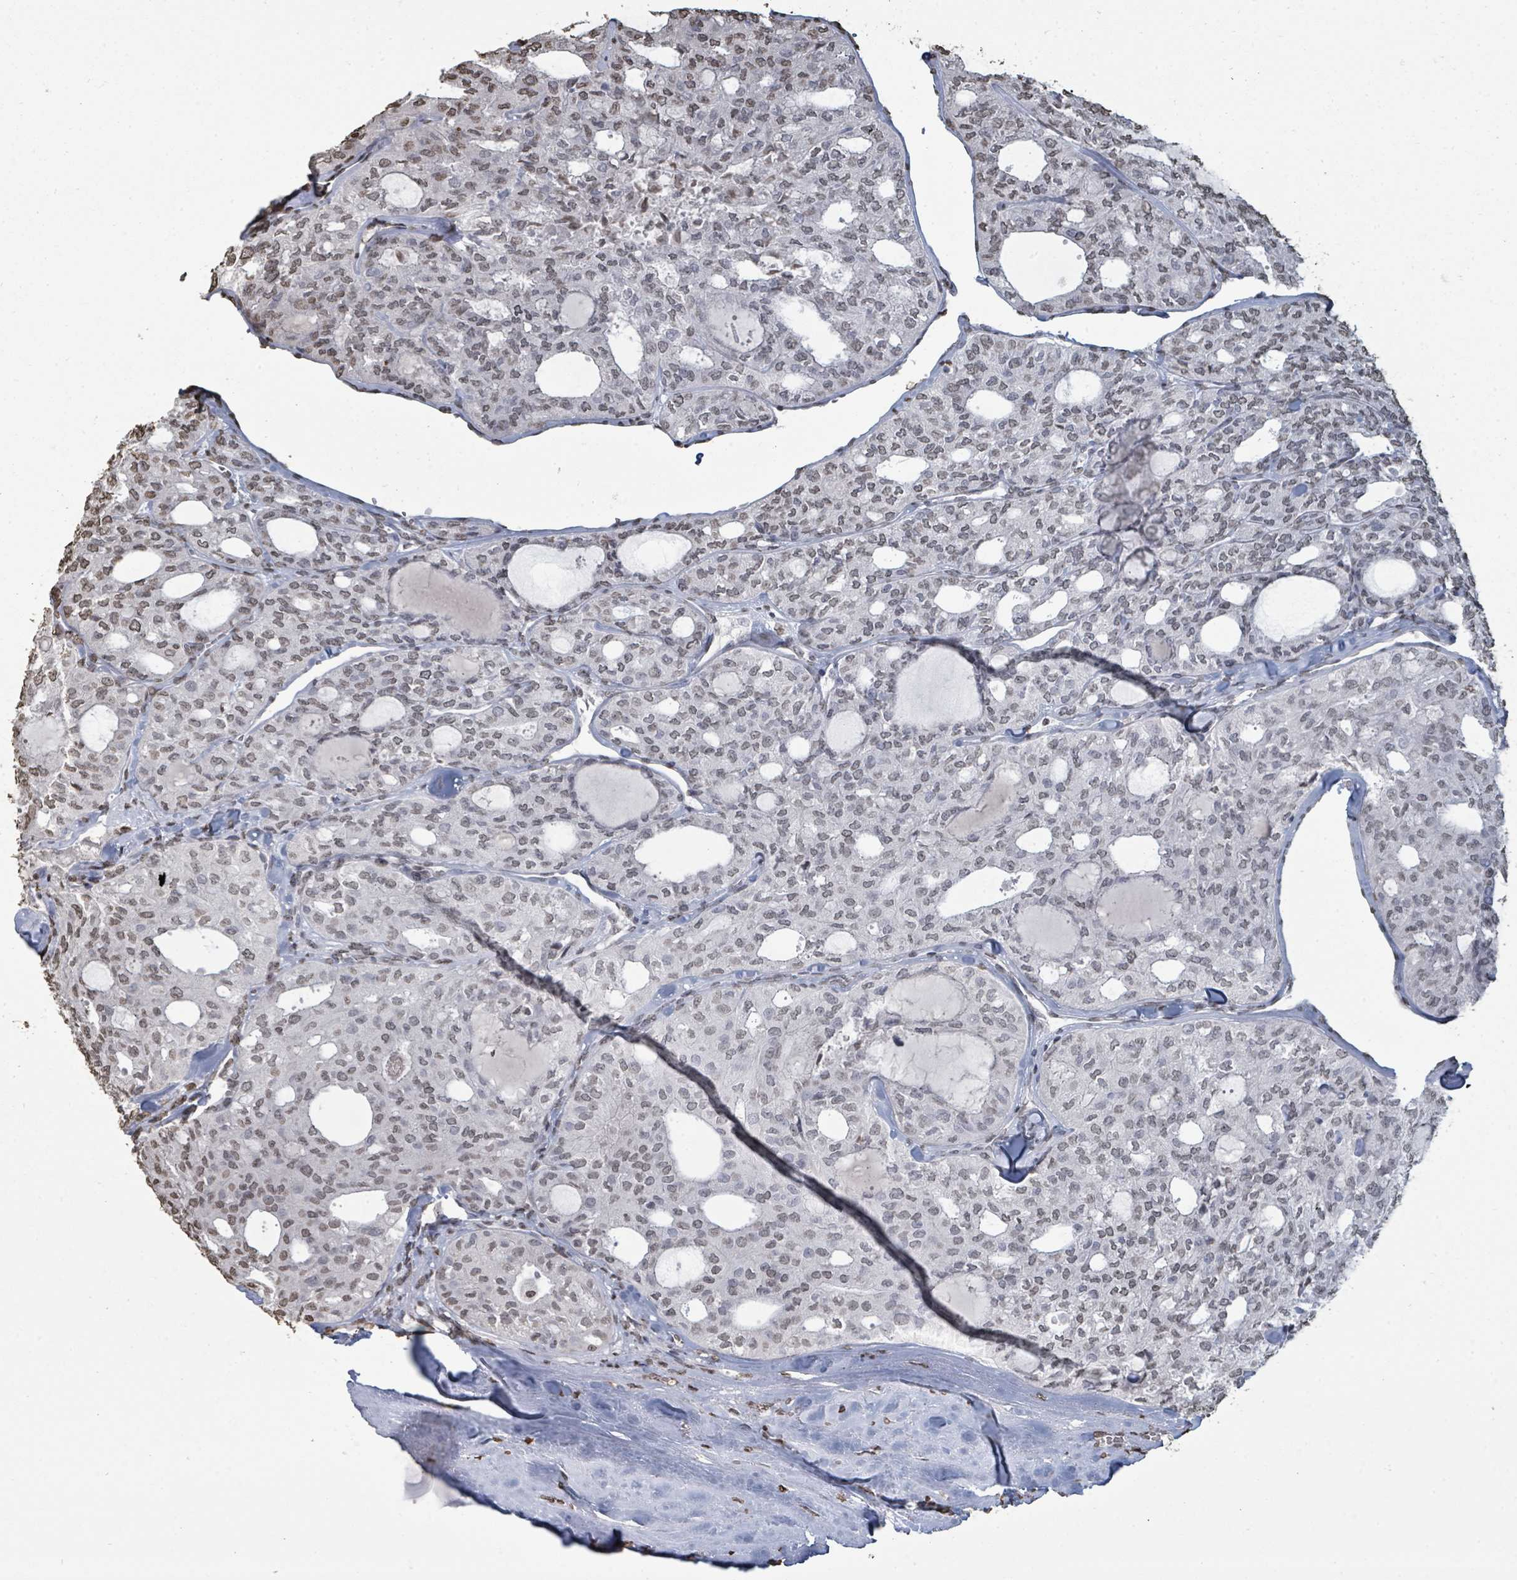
{"staining": {"intensity": "weak", "quantity": "<25%", "location": "nuclear"}, "tissue": "thyroid cancer", "cell_type": "Tumor cells", "image_type": "cancer", "snomed": [{"axis": "morphology", "description": "Follicular adenoma carcinoma, NOS"}, {"axis": "topography", "description": "Thyroid gland"}], "caption": "High magnification brightfield microscopy of thyroid cancer (follicular adenoma carcinoma) stained with DAB (brown) and counterstained with hematoxylin (blue): tumor cells show no significant positivity.", "gene": "MRPS12", "patient": {"sex": "male", "age": 75}}